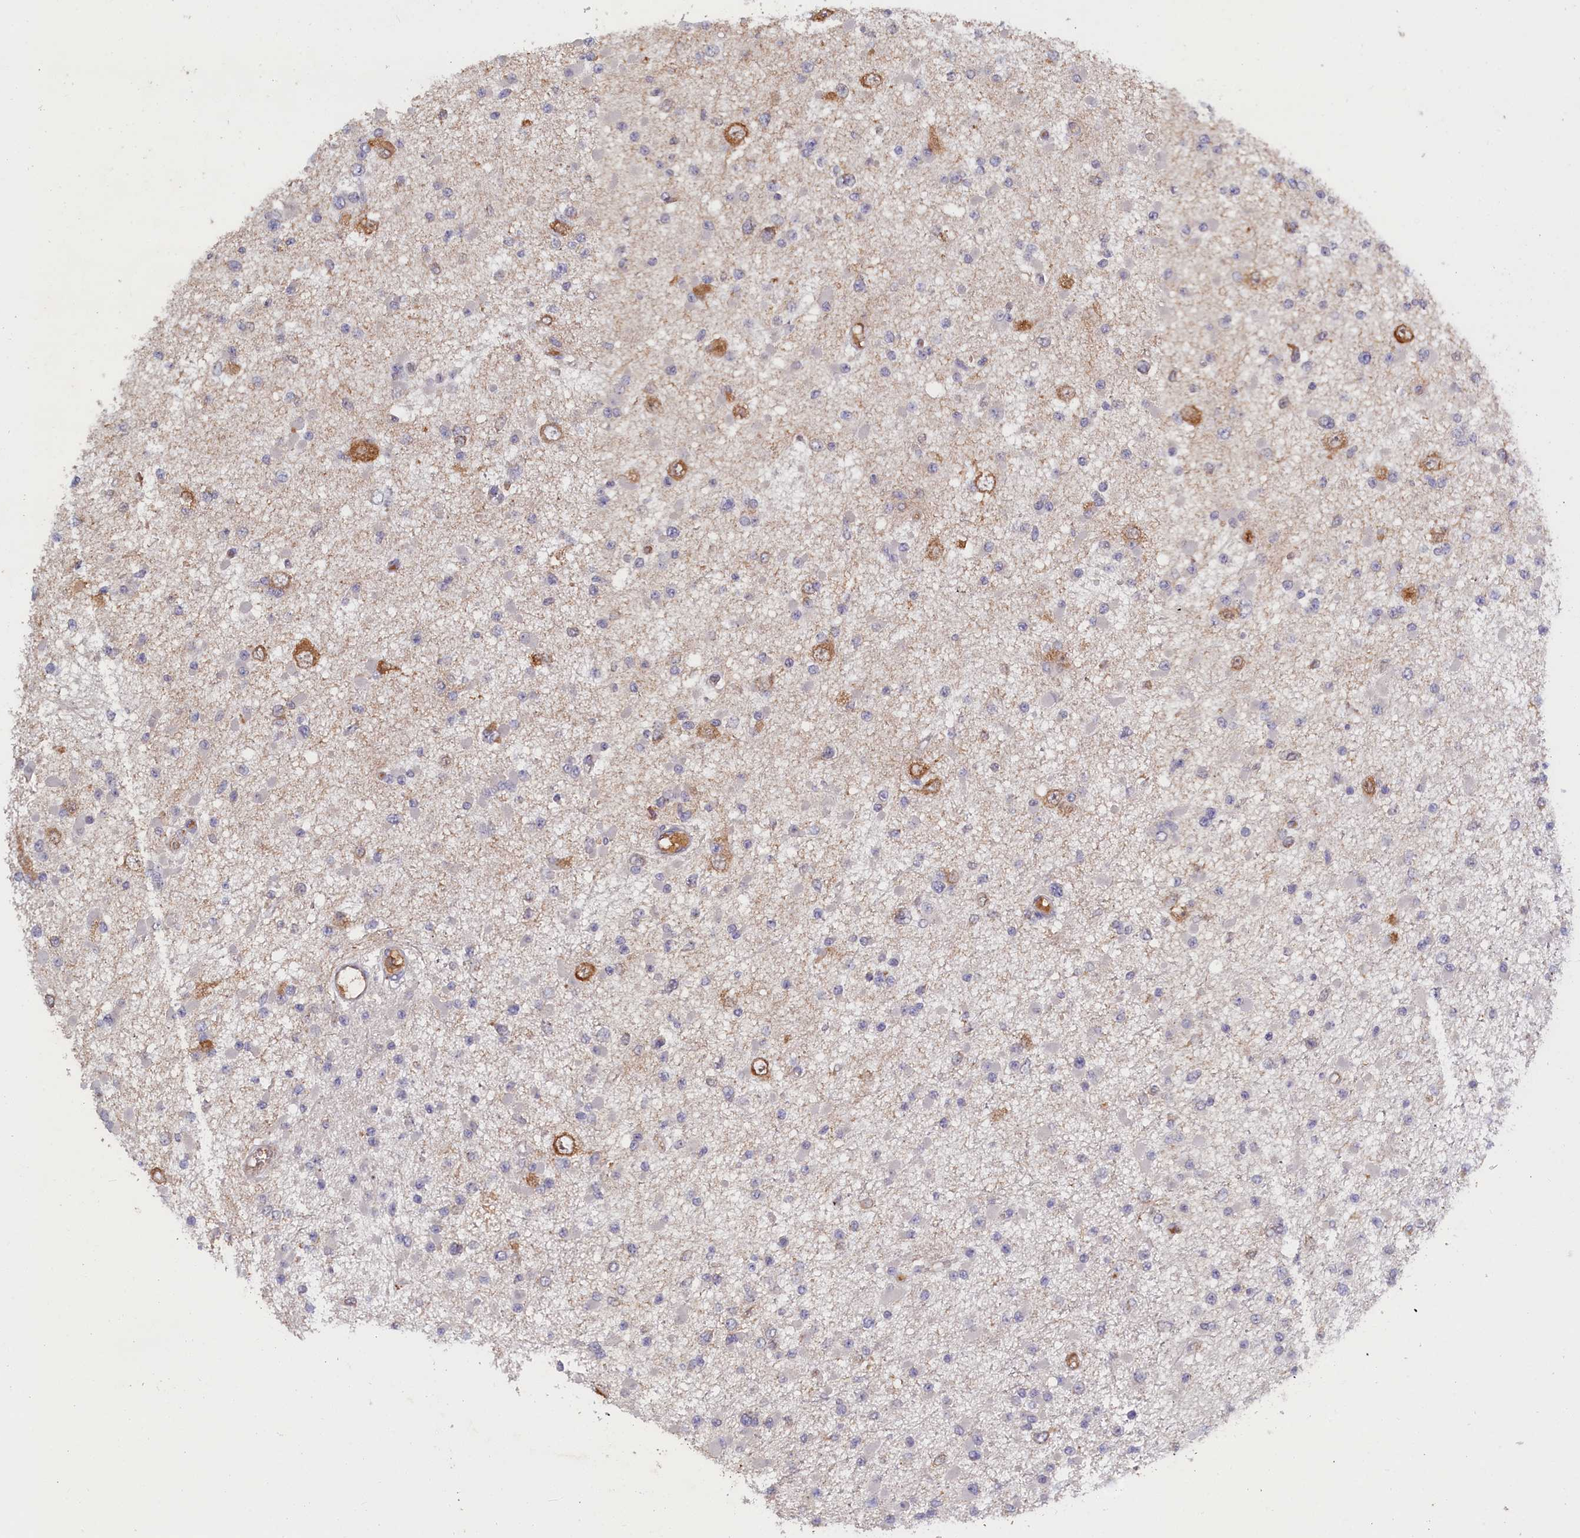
{"staining": {"intensity": "negative", "quantity": "none", "location": "none"}, "tissue": "glioma", "cell_type": "Tumor cells", "image_type": "cancer", "snomed": [{"axis": "morphology", "description": "Glioma, malignant, Low grade"}, {"axis": "topography", "description": "Brain"}], "caption": "The IHC histopathology image has no significant expression in tumor cells of malignant low-grade glioma tissue. Nuclei are stained in blue.", "gene": "CELF5", "patient": {"sex": "female", "age": 22}}